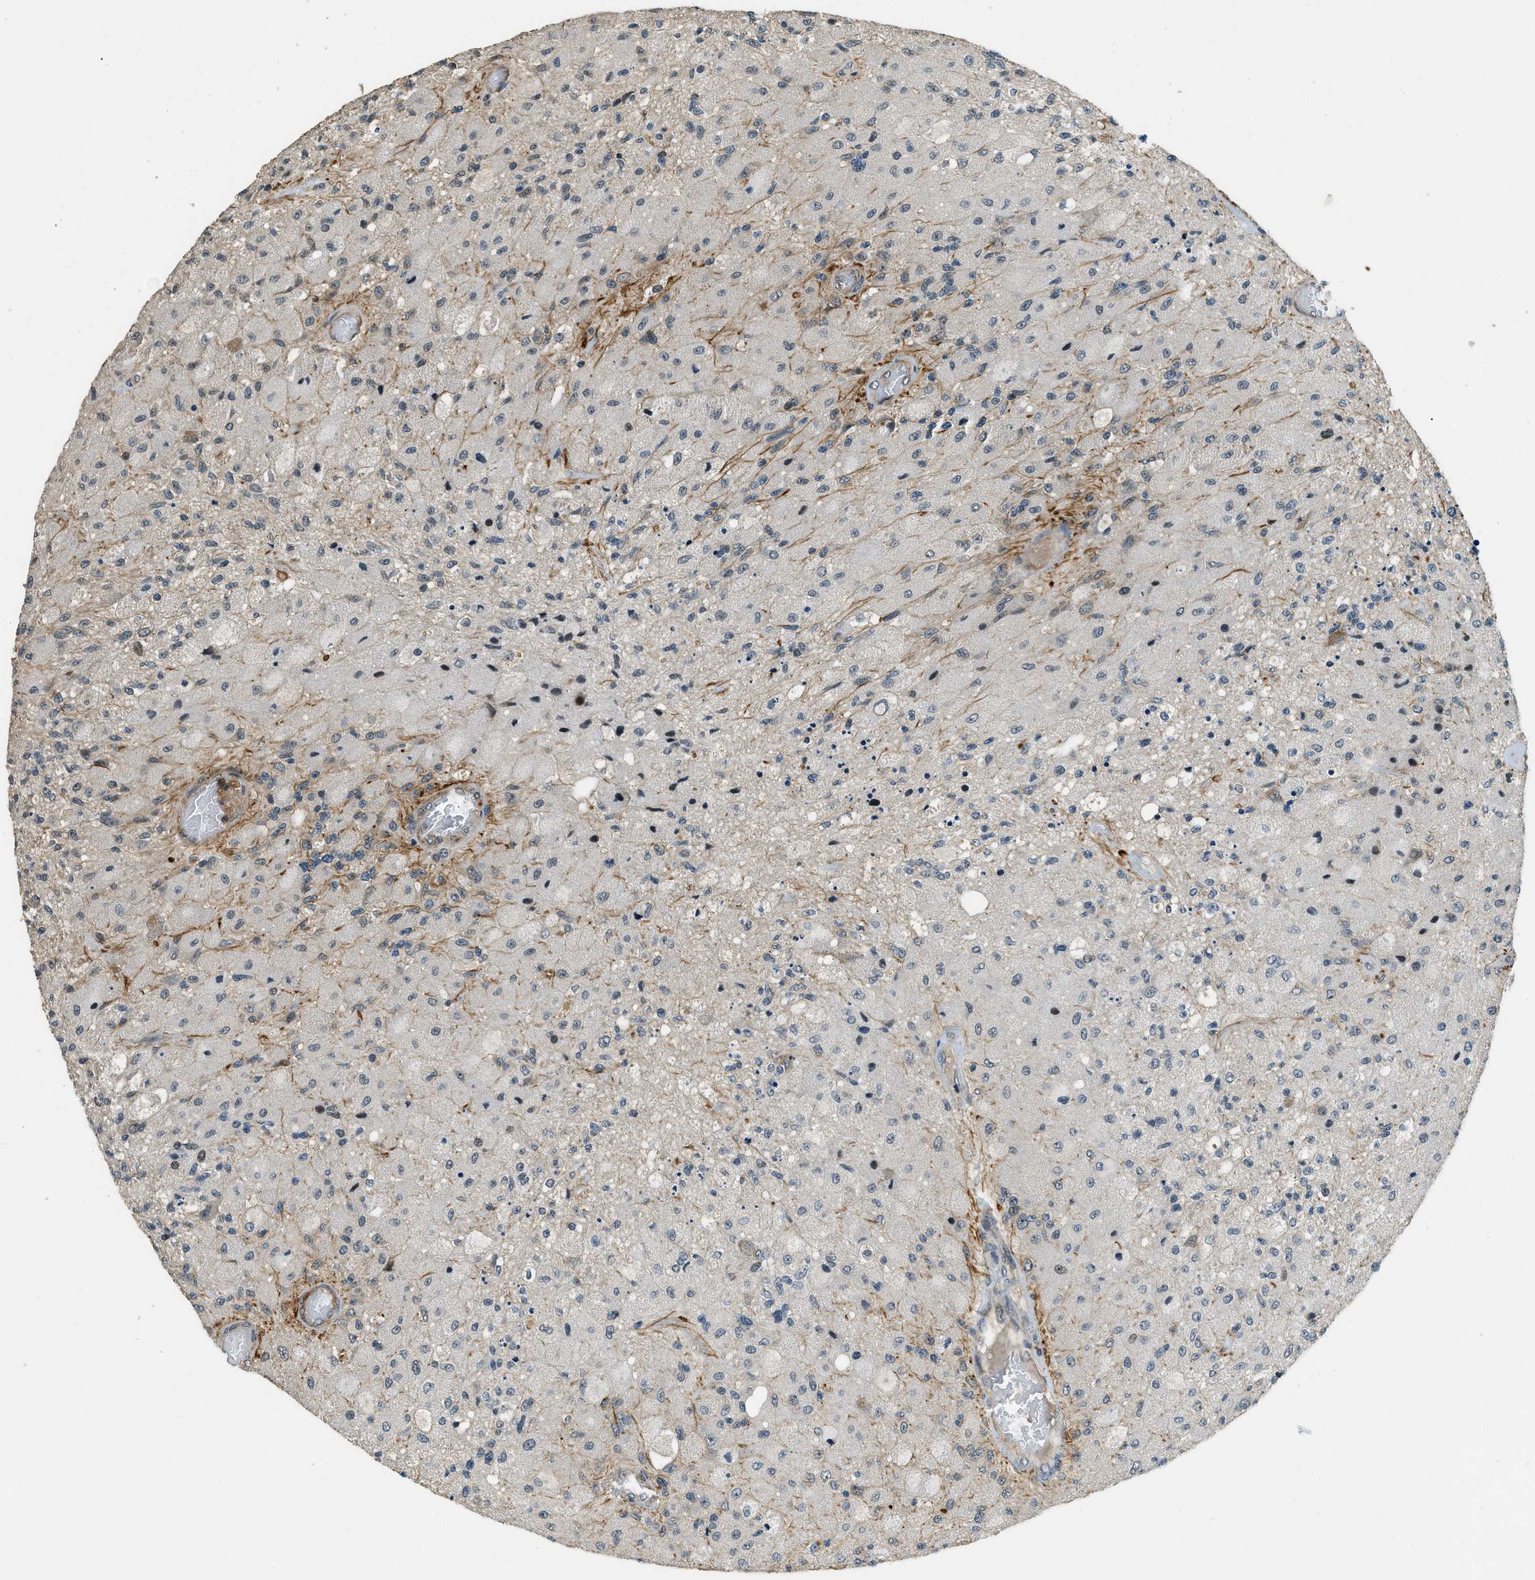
{"staining": {"intensity": "negative", "quantity": "none", "location": "none"}, "tissue": "glioma", "cell_type": "Tumor cells", "image_type": "cancer", "snomed": [{"axis": "morphology", "description": "Normal tissue, NOS"}, {"axis": "morphology", "description": "Glioma, malignant, High grade"}, {"axis": "topography", "description": "Cerebral cortex"}], "caption": "Immunohistochemistry (IHC) photomicrograph of human malignant high-grade glioma stained for a protein (brown), which shows no expression in tumor cells.", "gene": "MED21", "patient": {"sex": "male", "age": 77}}